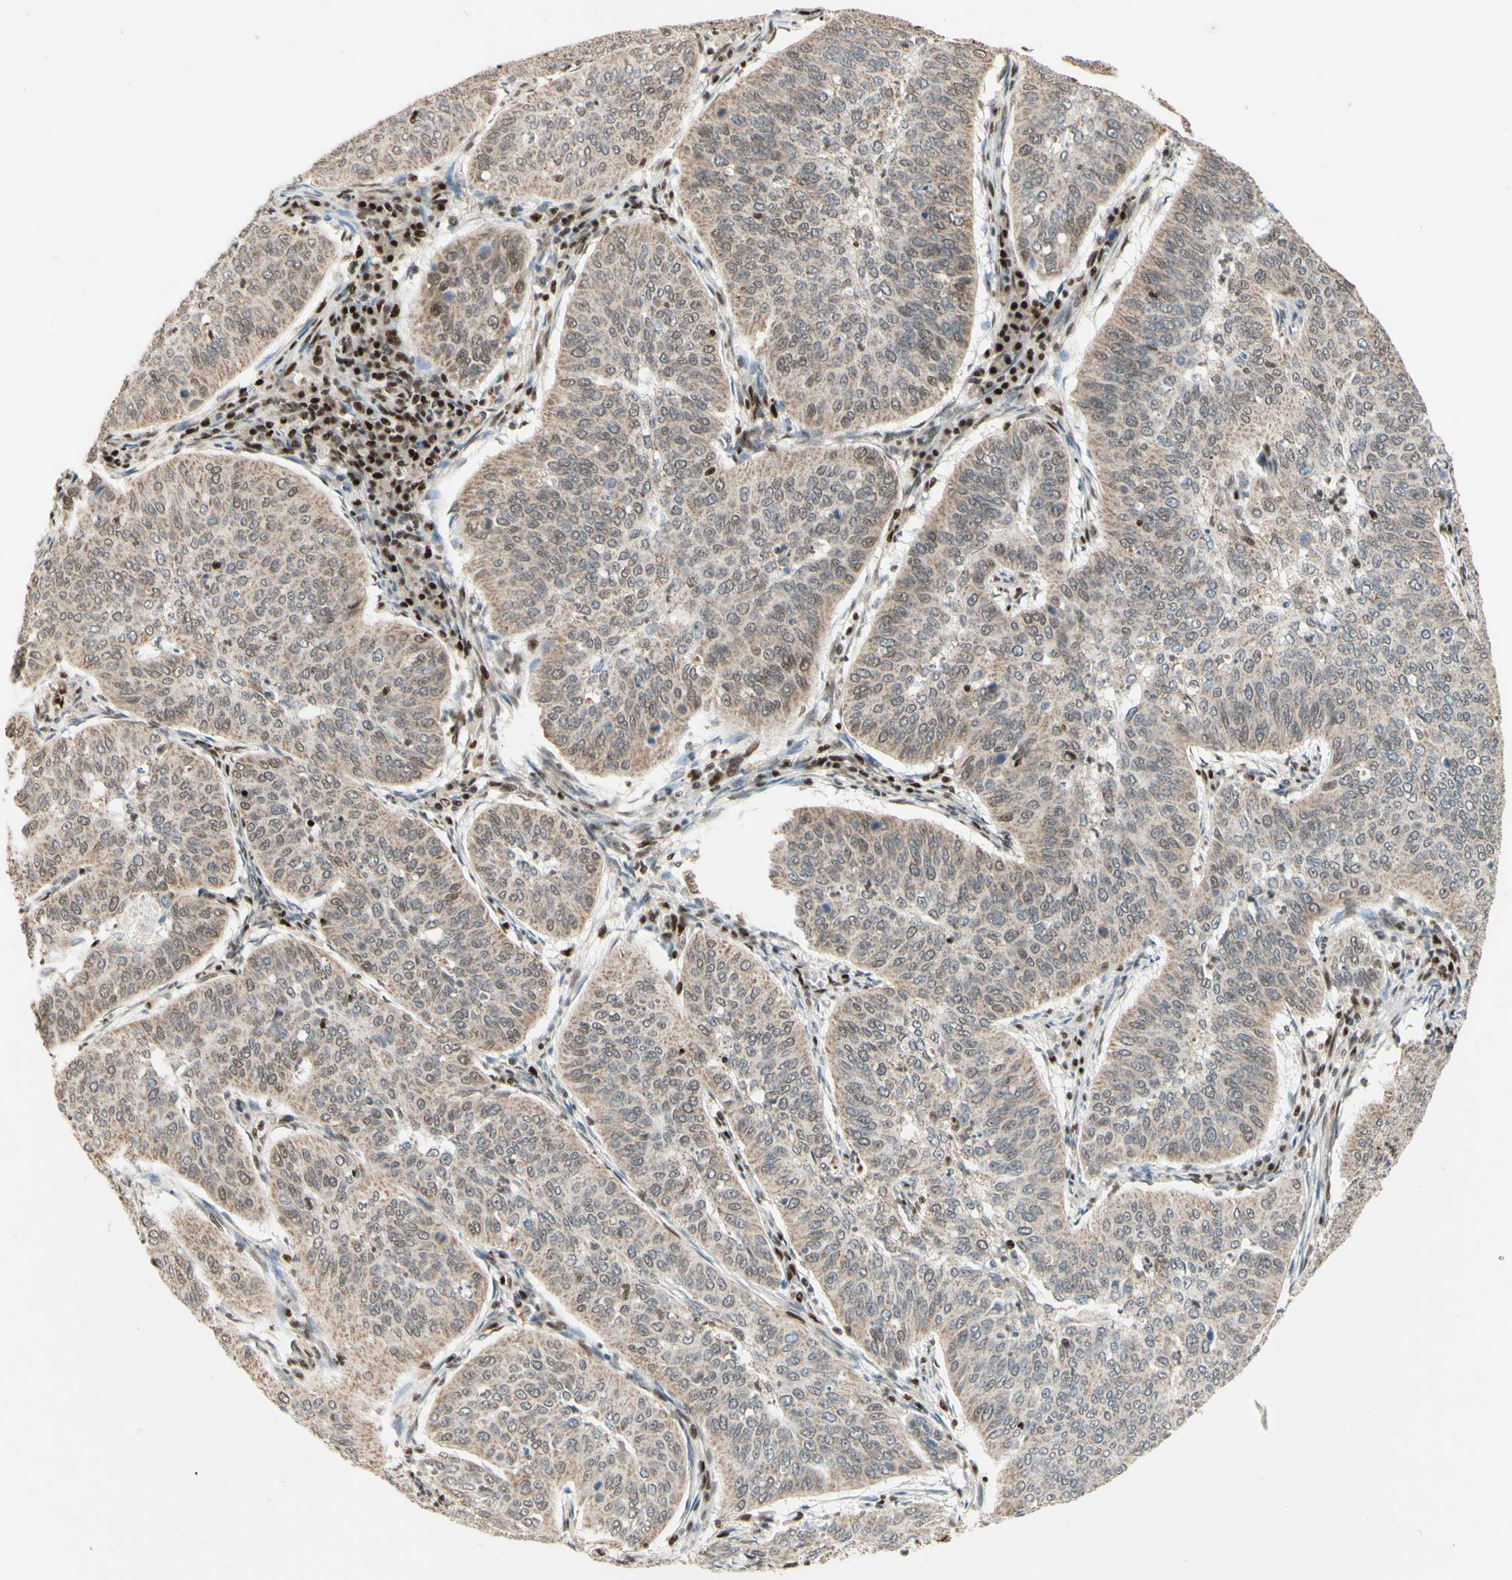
{"staining": {"intensity": "weak", "quantity": "25%-75%", "location": "cytoplasmic/membranous"}, "tissue": "cervical cancer", "cell_type": "Tumor cells", "image_type": "cancer", "snomed": [{"axis": "morphology", "description": "Normal tissue, NOS"}, {"axis": "morphology", "description": "Squamous cell carcinoma, NOS"}, {"axis": "topography", "description": "Cervix"}], "caption": "A low amount of weak cytoplasmic/membranous expression is identified in about 25%-75% of tumor cells in cervical cancer tissue. (Stains: DAB in brown, nuclei in blue, Microscopy: brightfield microscopy at high magnification).", "gene": "NR3C1", "patient": {"sex": "female", "age": 39}}